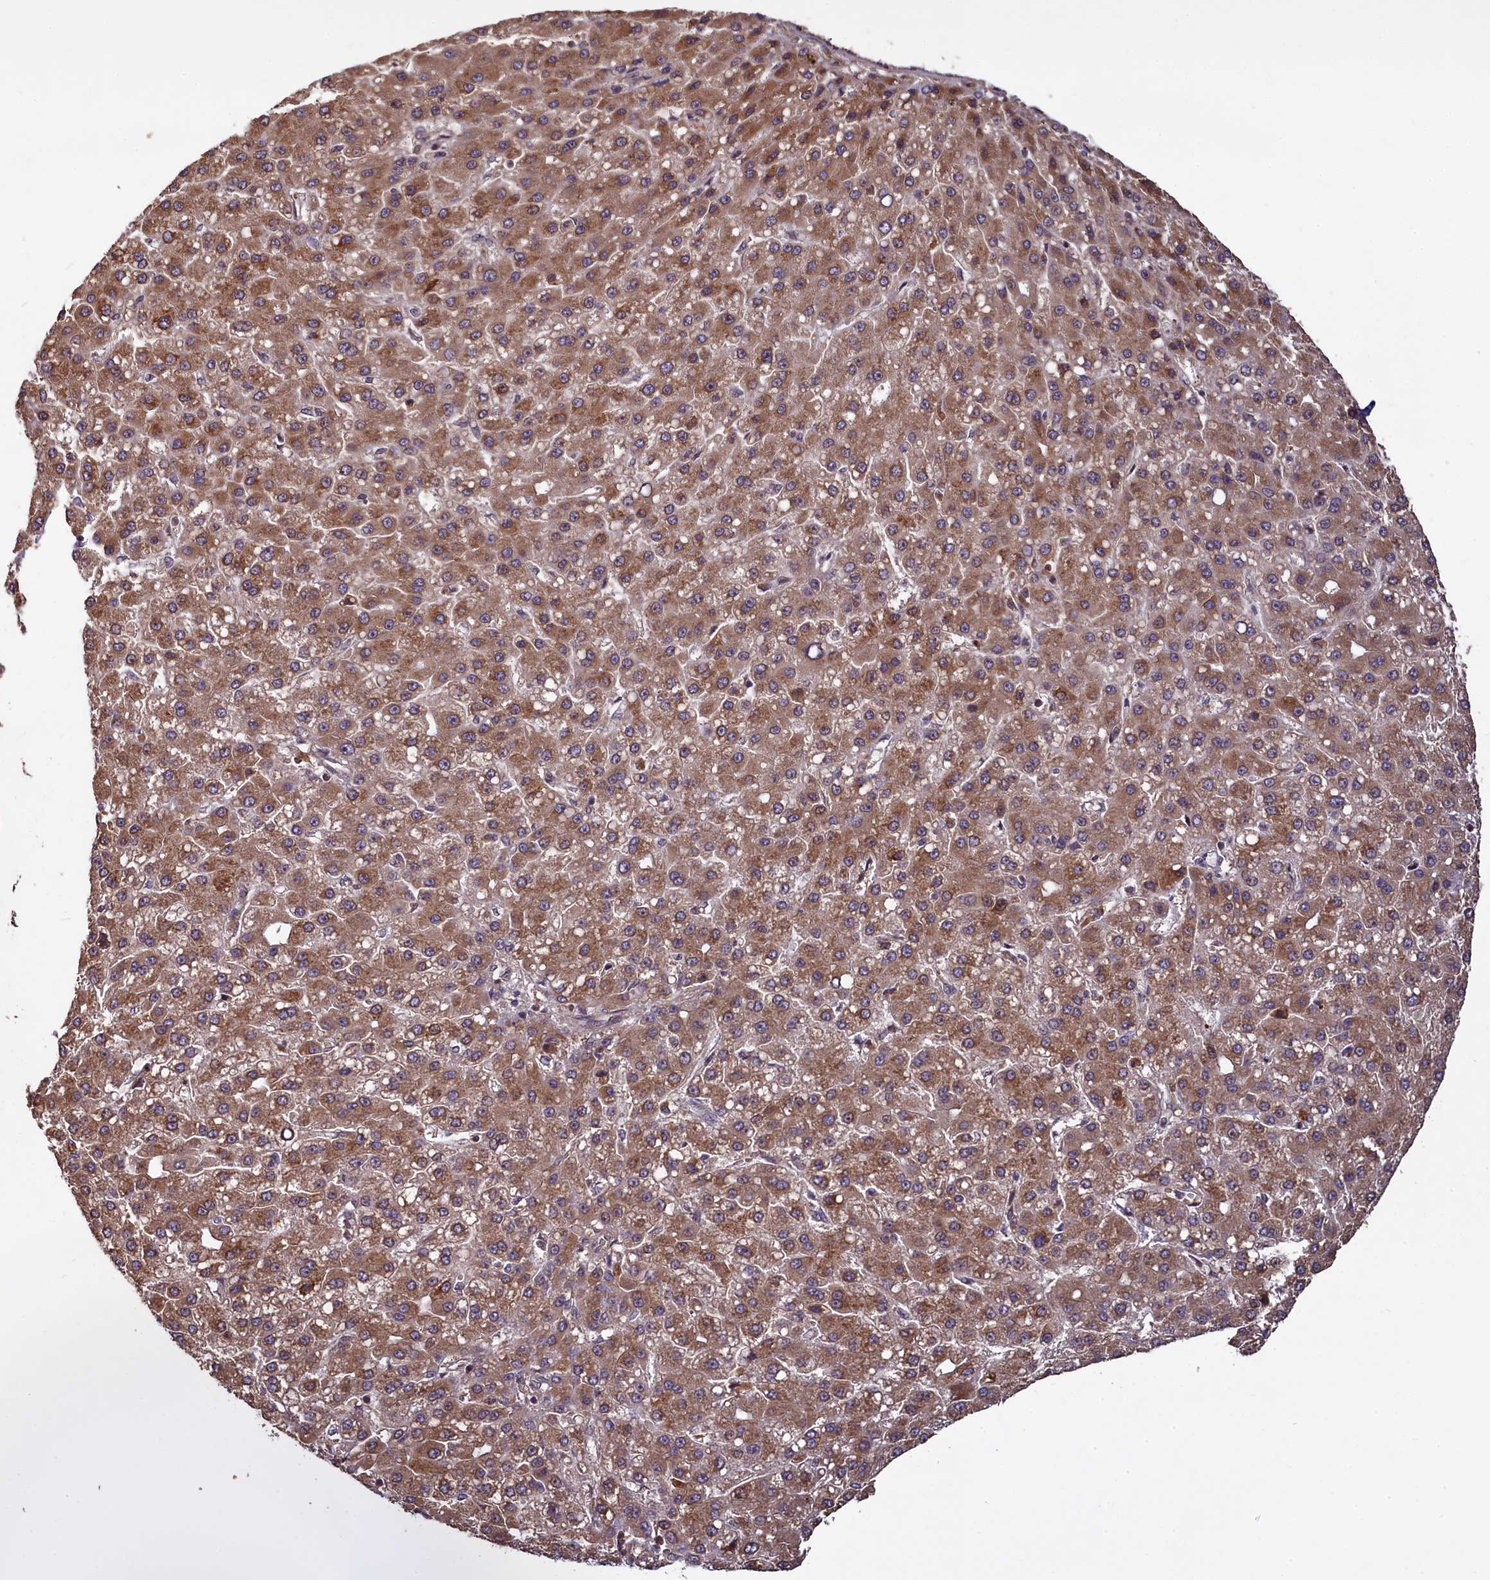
{"staining": {"intensity": "moderate", "quantity": ">75%", "location": "cytoplasmic/membranous"}, "tissue": "liver cancer", "cell_type": "Tumor cells", "image_type": "cancer", "snomed": [{"axis": "morphology", "description": "Carcinoma, Hepatocellular, NOS"}, {"axis": "topography", "description": "Liver"}], "caption": "Tumor cells demonstrate medium levels of moderate cytoplasmic/membranous staining in approximately >75% of cells in liver cancer. The staining is performed using DAB (3,3'-diaminobenzidine) brown chromogen to label protein expression. The nuclei are counter-stained blue using hematoxylin.", "gene": "NUDT6", "patient": {"sex": "male", "age": 67}}